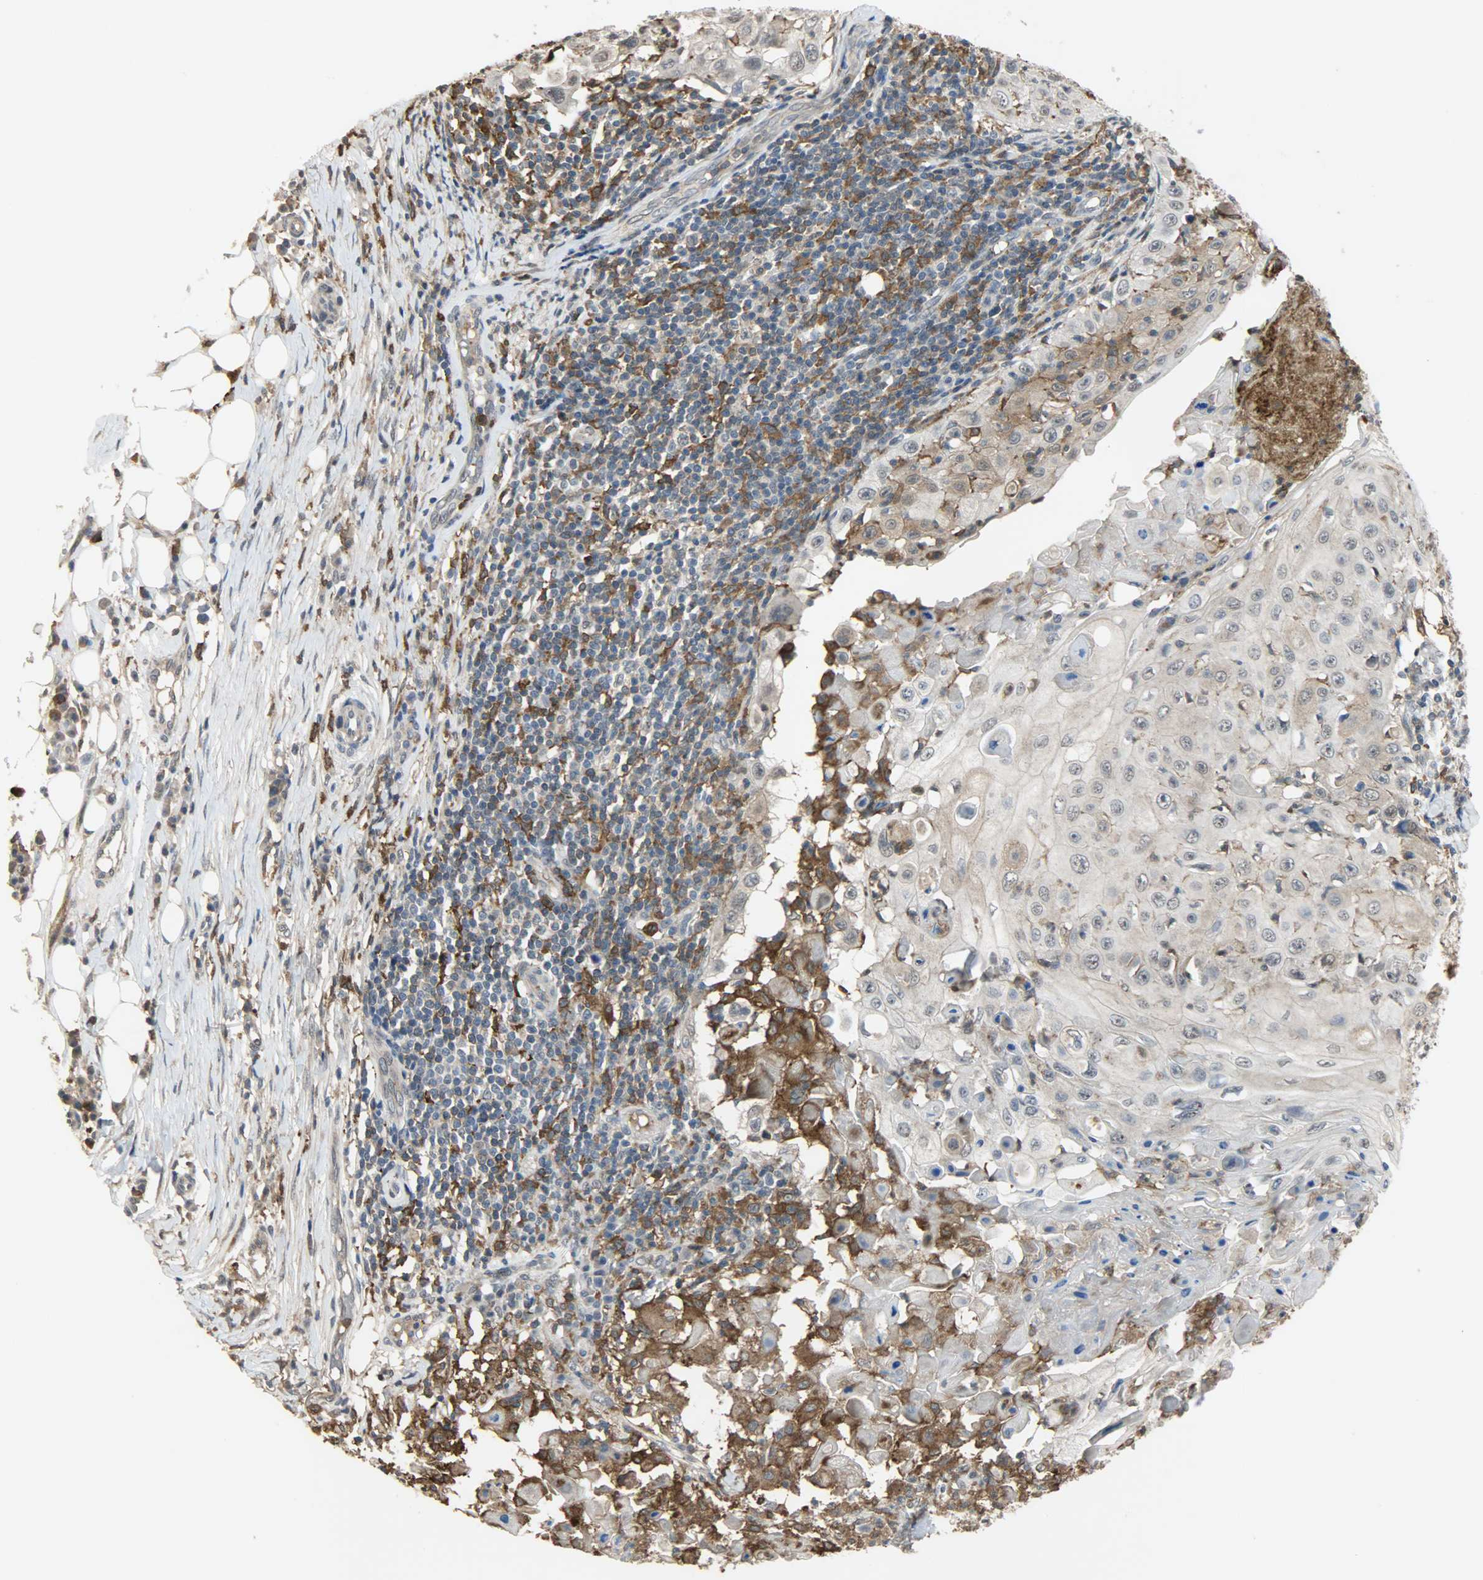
{"staining": {"intensity": "weak", "quantity": "25%-75%", "location": "cytoplasmic/membranous"}, "tissue": "skin cancer", "cell_type": "Tumor cells", "image_type": "cancer", "snomed": [{"axis": "morphology", "description": "Squamous cell carcinoma, NOS"}, {"axis": "topography", "description": "Skin"}], "caption": "Tumor cells reveal weak cytoplasmic/membranous expression in about 25%-75% of cells in skin cancer (squamous cell carcinoma).", "gene": "SKAP2", "patient": {"sex": "male", "age": 86}}